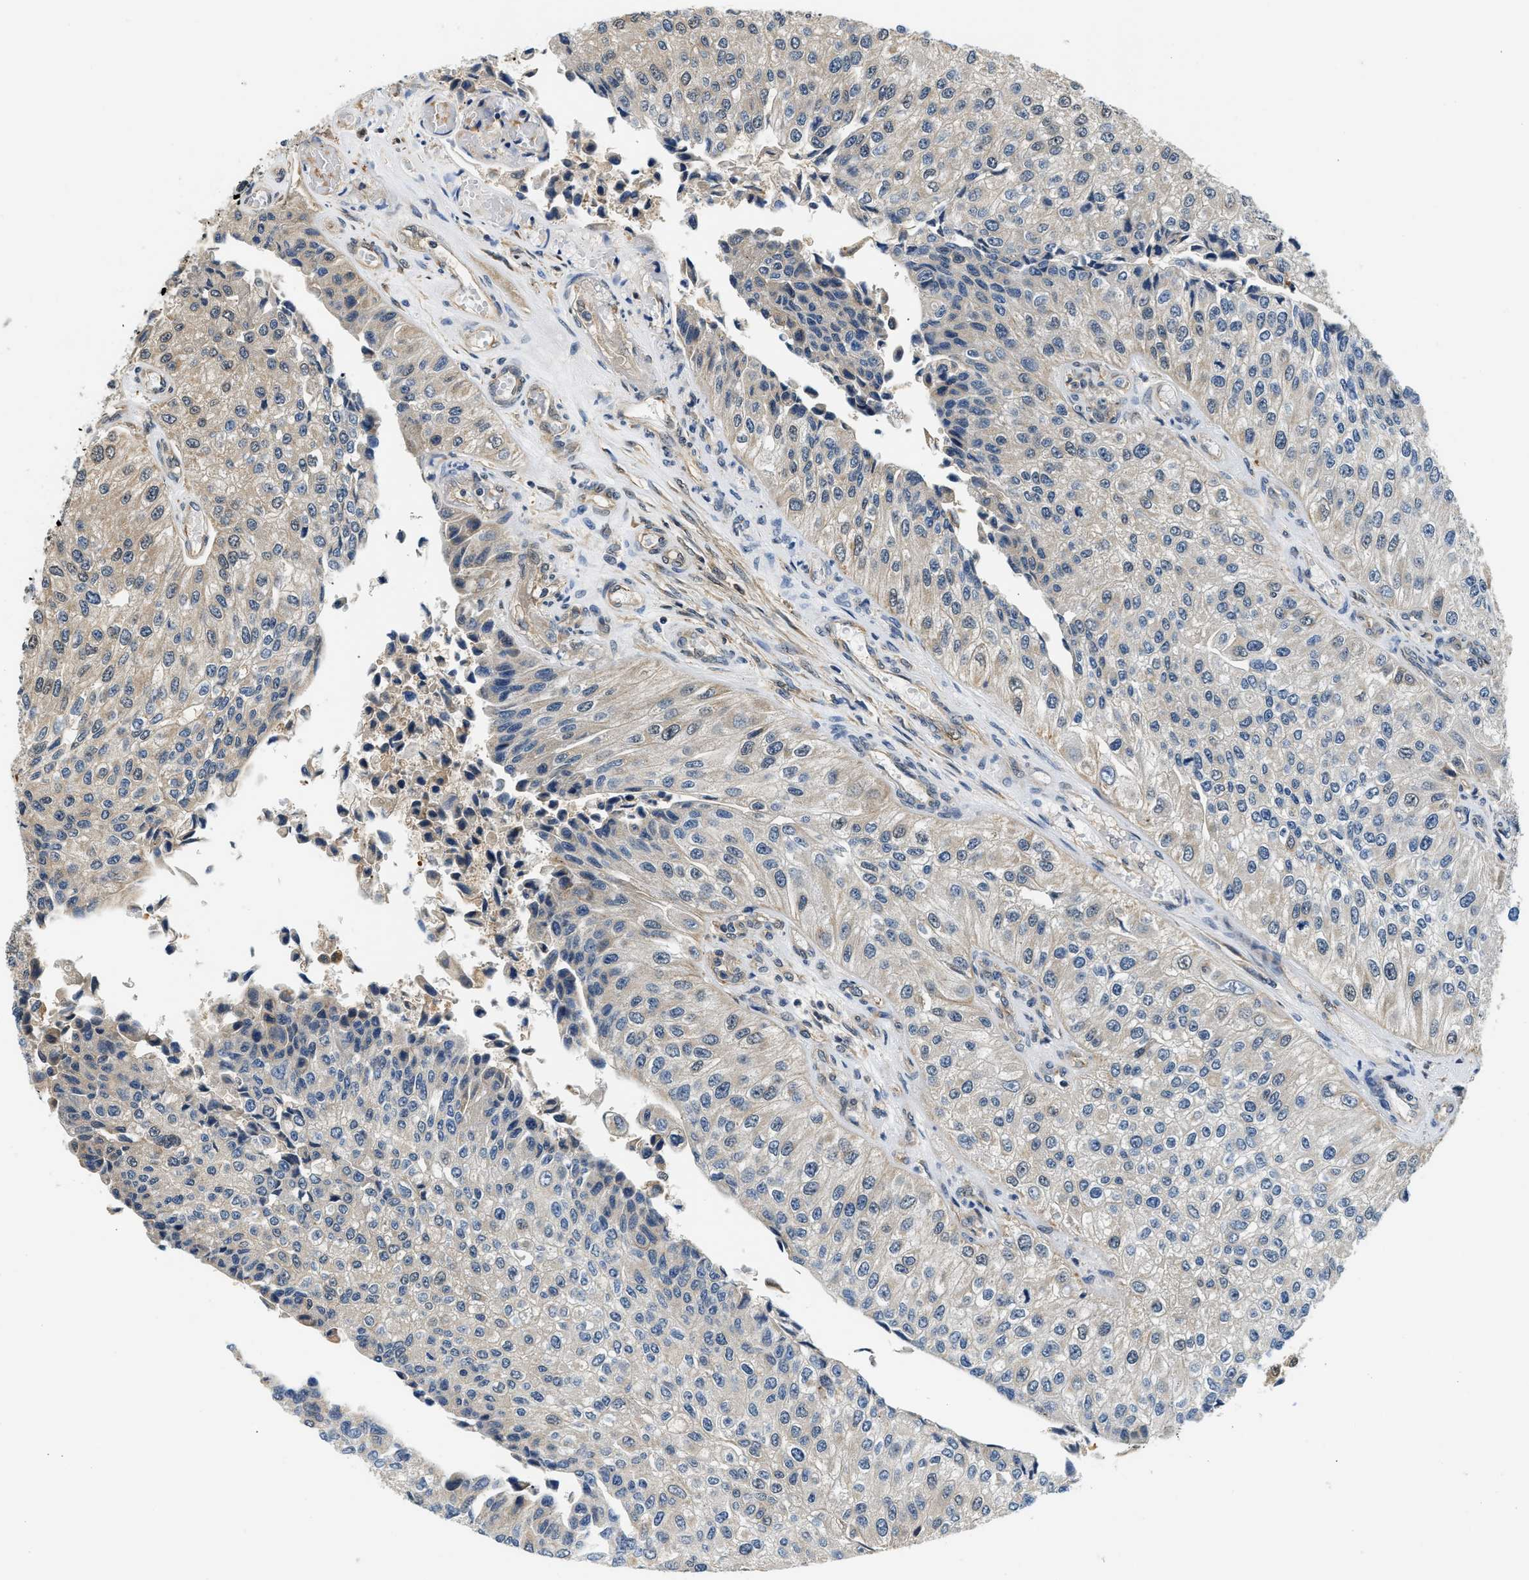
{"staining": {"intensity": "weak", "quantity": "<25%", "location": "cytoplasmic/membranous"}, "tissue": "urothelial cancer", "cell_type": "Tumor cells", "image_type": "cancer", "snomed": [{"axis": "morphology", "description": "Urothelial carcinoma, High grade"}, {"axis": "topography", "description": "Kidney"}, {"axis": "topography", "description": "Urinary bladder"}], "caption": "Protein analysis of urothelial carcinoma (high-grade) exhibits no significant positivity in tumor cells.", "gene": "BCL7C", "patient": {"sex": "male", "age": 77}}